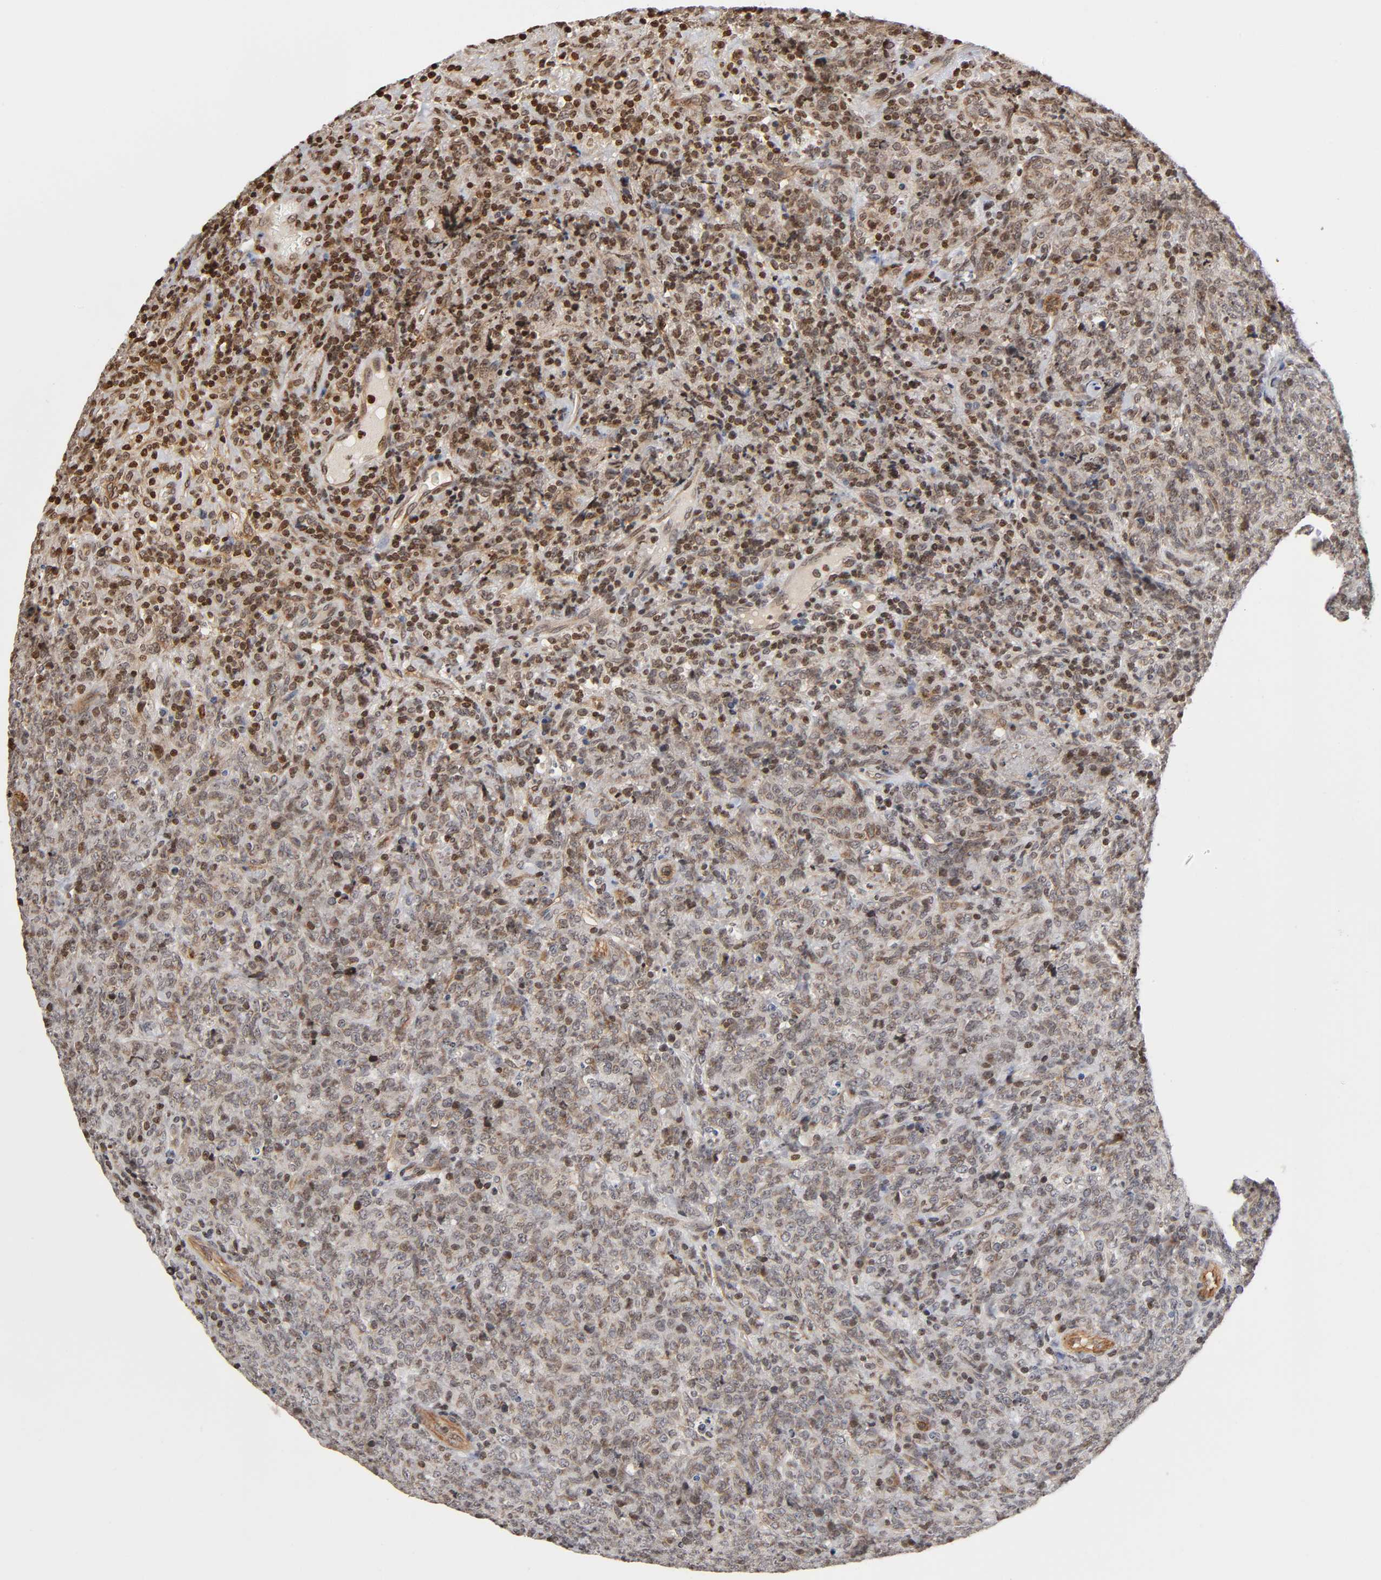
{"staining": {"intensity": "weak", "quantity": "<25%", "location": "cytoplasmic/membranous,nuclear"}, "tissue": "lymphoma", "cell_type": "Tumor cells", "image_type": "cancer", "snomed": [{"axis": "morphology", "description": "Malignant lymphoma, non-Hodgkin's type, High grade"}, {"axis": "topography", "description": "Tonsil"}], "caption": "Photomicrograph shows no significant protein positivity in tumor cells of lymphoma. The staining was performed using DAB (3,3'-diaminobenzidine) to visualize the protein expression in brown, while the nuclei were stained in blue with hematoxylin (Magnification: 20x).", "gene": "ITGAV", "patient": {"sex": "female", "age": 36}}